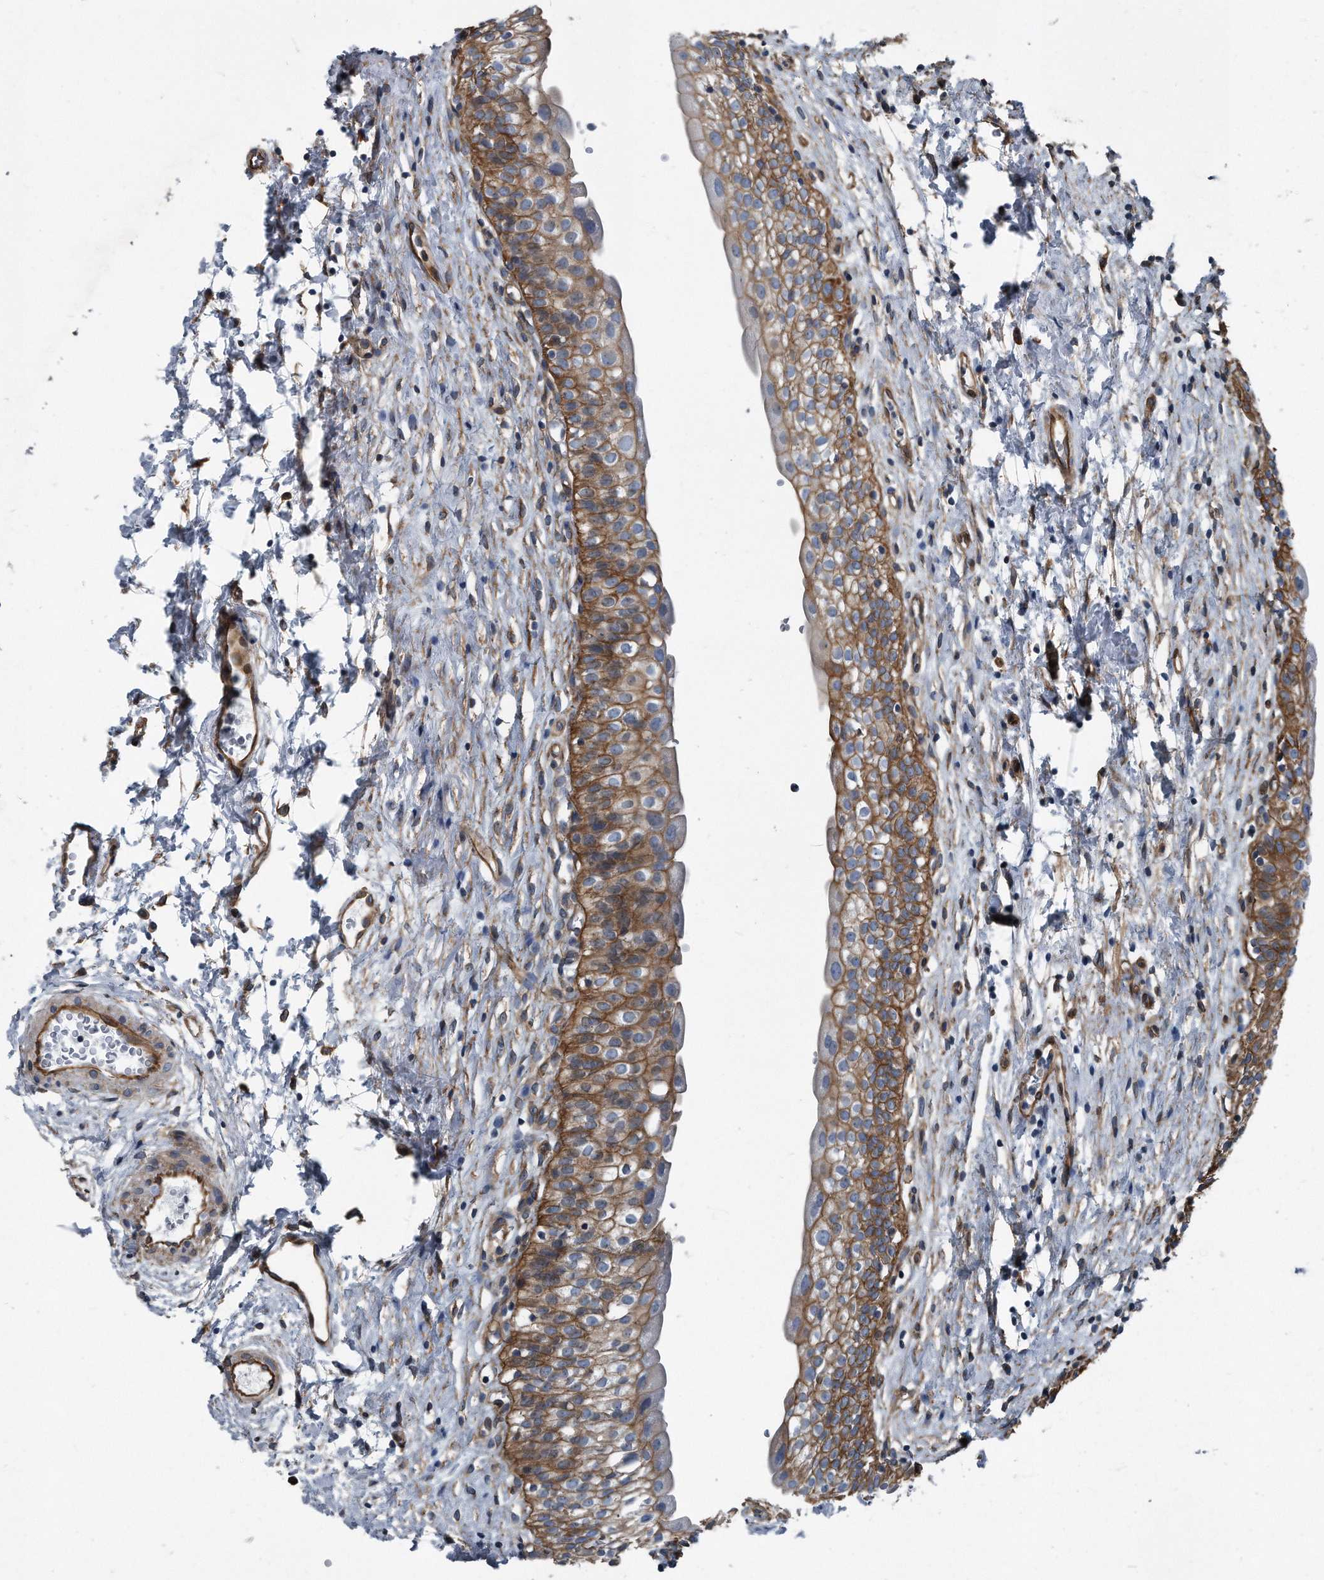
{"staining": {"intensity": "moderate", "quantity": ">75%", "location": "cytoplasmic/membranous"}, "tissue": "urinary bladder", "cell_type": "Urothelial cells", "image_type": "normal", "snomed": [{"axis": "morphology", "description": "Normal tissue, NOS"}, {"axis": "topography", "description": "Urinary bladder"}], "caption": "Moderate cytoplasmic/membranous protein expression is appreciated in approximately >75% of urothelial cells in urinary bladder. (DAB IHC with brightfield microscopy, high magnification).", "gene": "PLEC", "patient": {"sex": "male", "age": 51}}